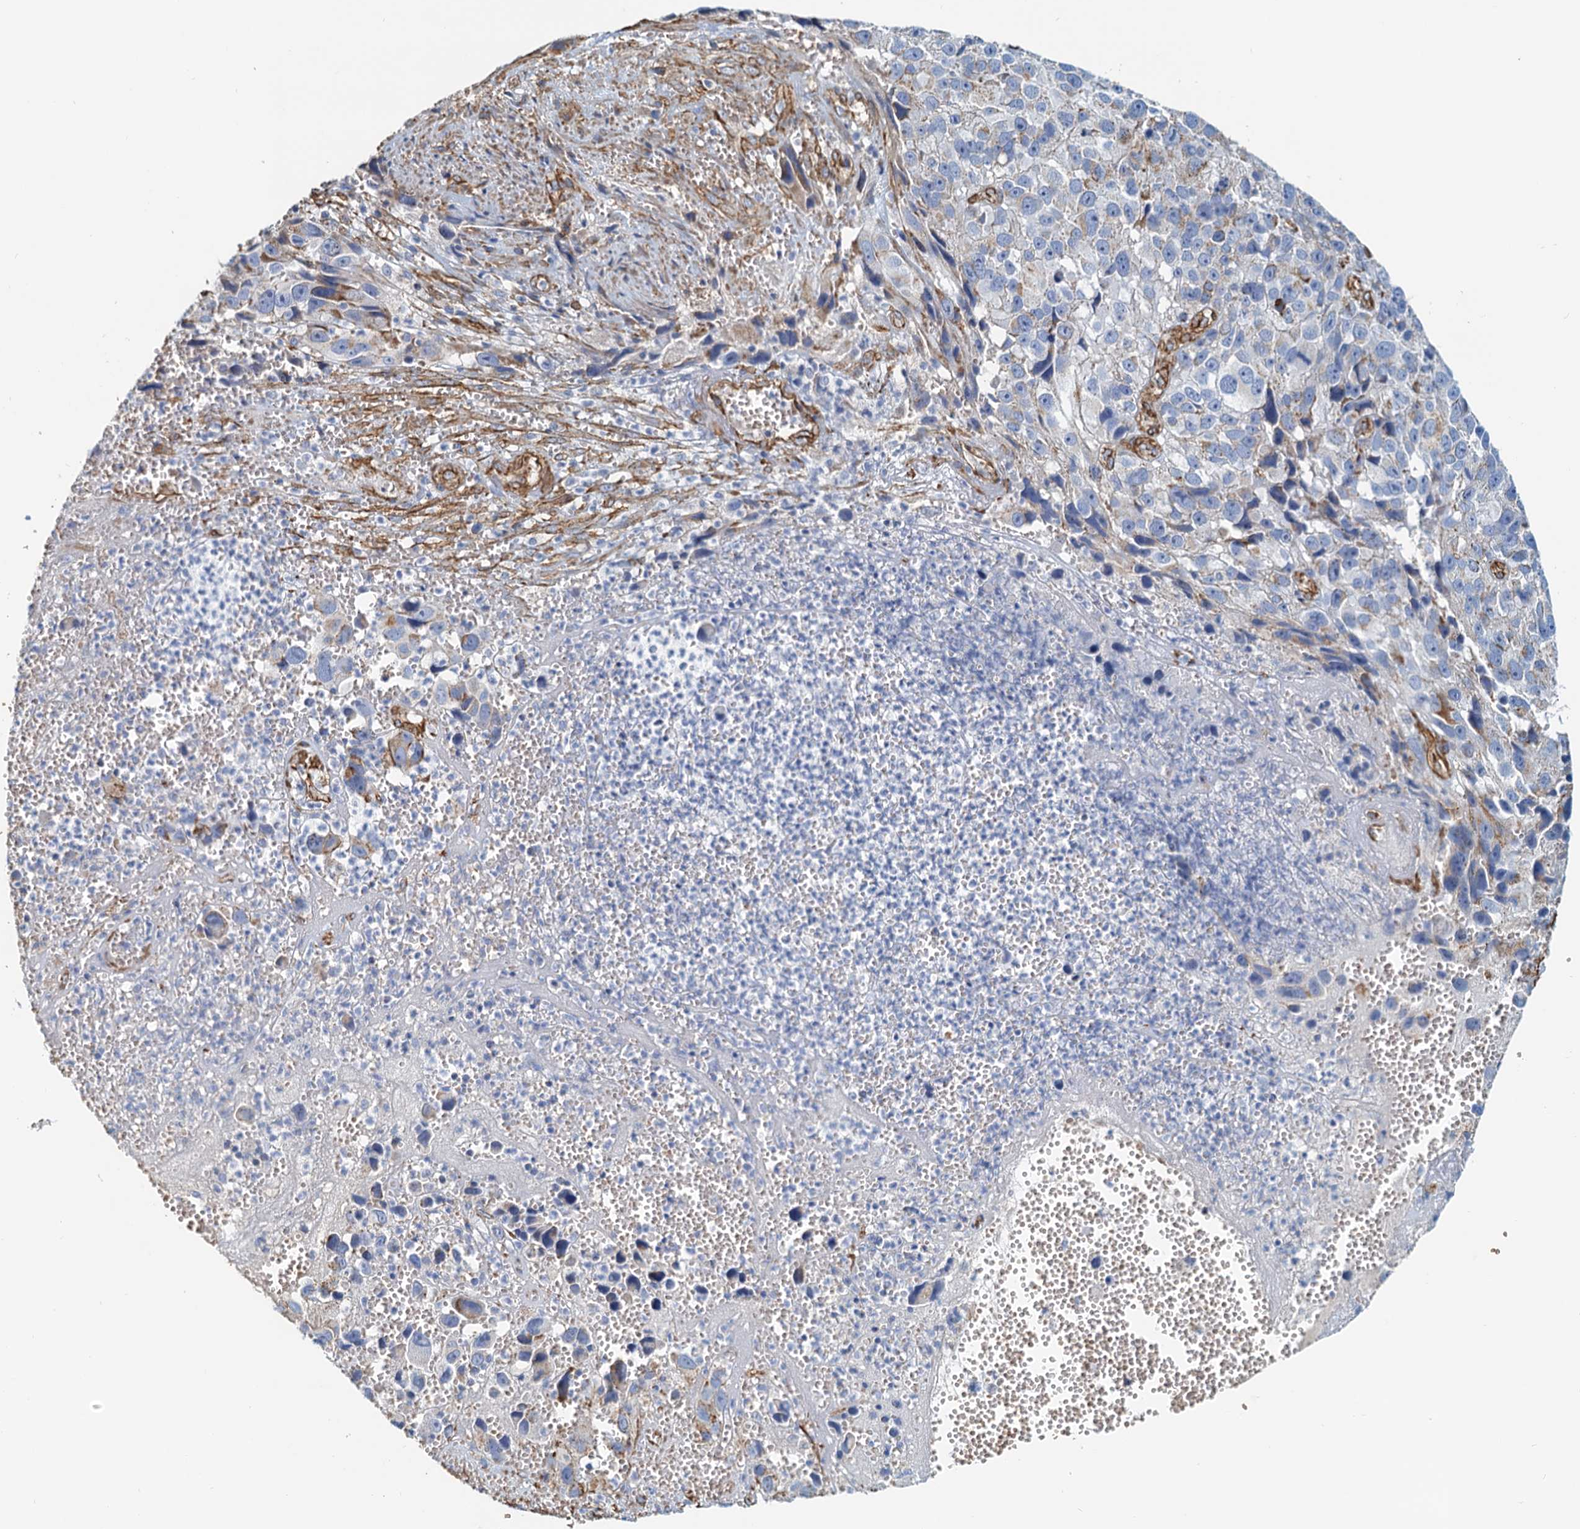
{"staining": {"intensity": "moderate", "quantity": "<25%", "location": "cytoplasmic/membranous"}, "tissue": "melanoma", "cell_type": "Tumor cells", "image_type": "cancer", "snomed": [{"axis": "morphology", "description": "Malignant melanoma, NOS"}, {"axis": "topography", "description": "Skin"}], "caption": "Malignant melanoma stained with a protein marker demonstrates moderate staining in tumor cells.", "gene": "DGKG", "patient": {"sex": "male", "age": 84}}